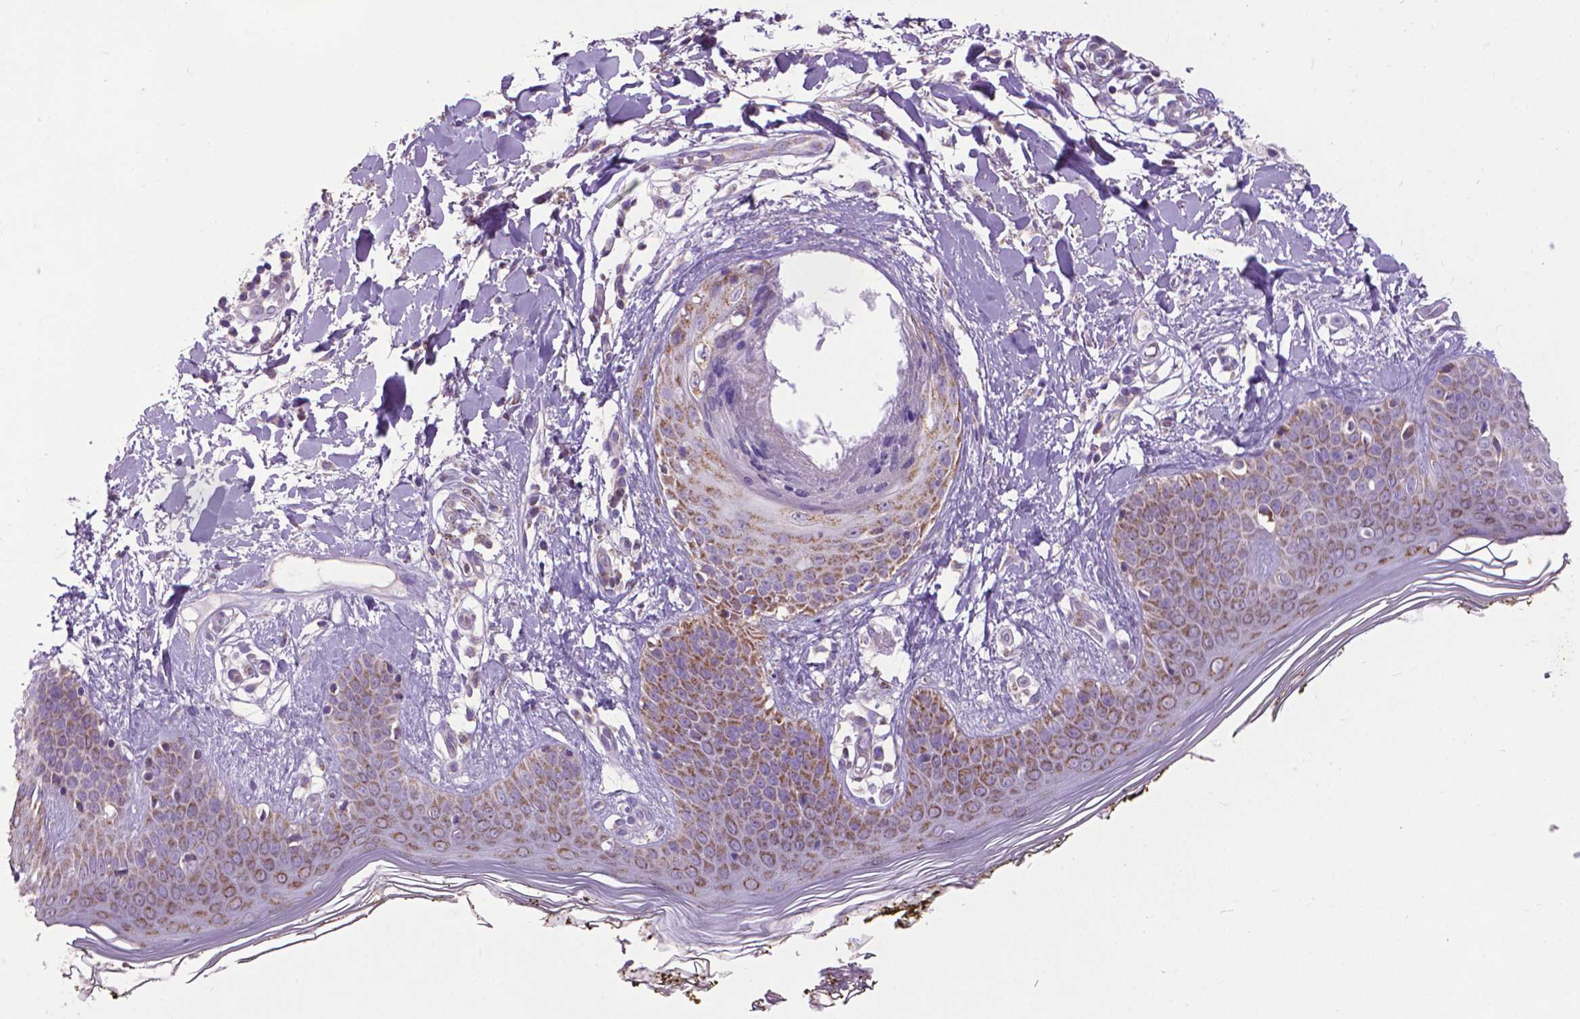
{"staining": {"intensity": "negative", "quantity": "none", "location": "none"}, "tissue": "skin", "cell_type": "Fibroblasts", "image_type": "normal", "snomed": [{"axis": "morphology", "description": "Normal tissue, NOS"}, {"axis": "topography", "description": "Skin"}], "caption": "Protein analysis of unremarkable skin shows no significant expression in fibroblasts.", "gene": "VDAC1", "patient": {"sex": "female", "age": 34}}